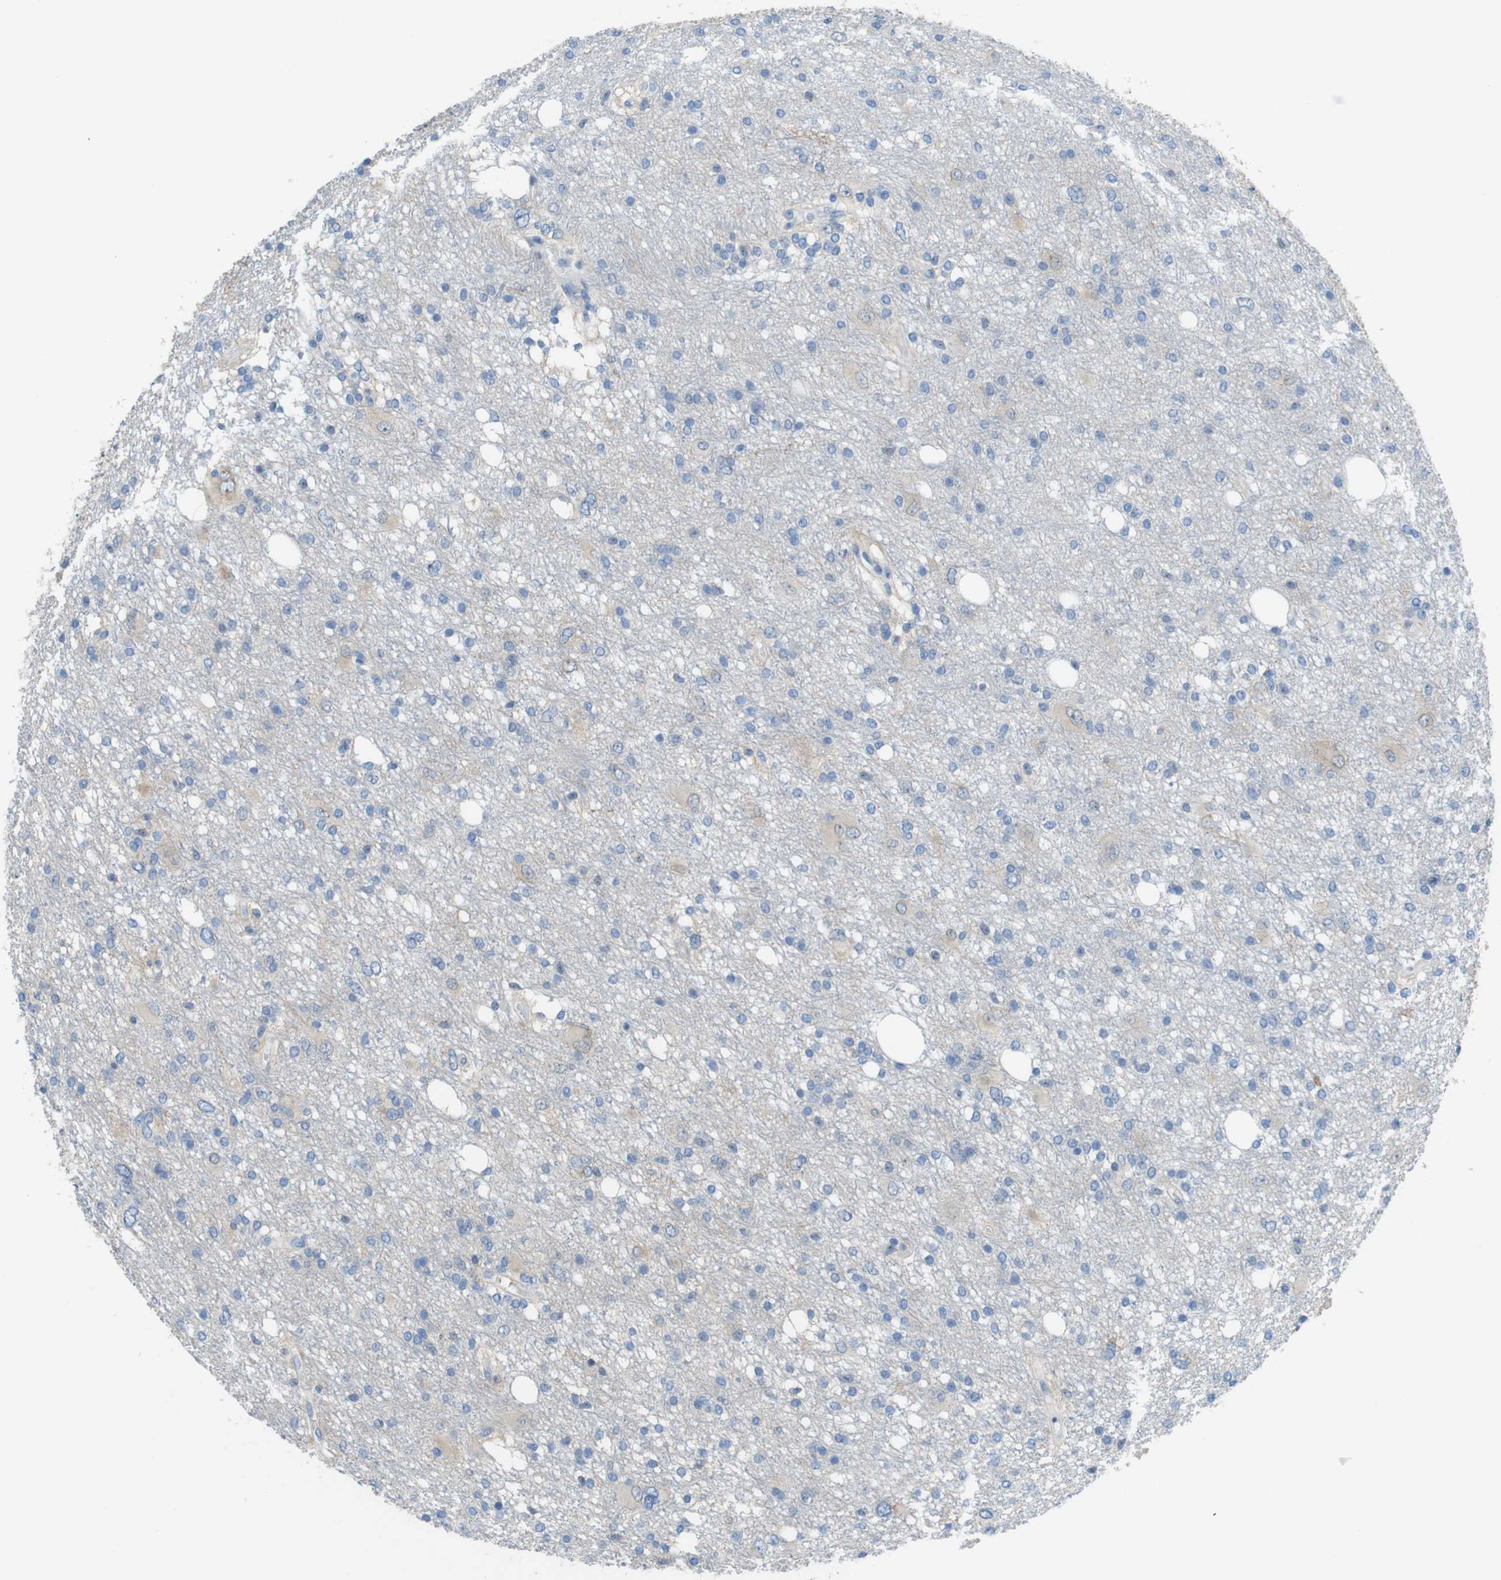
{"staining": {"intensity": "negative", "quantity": "none", "location": "none"}, "tissue": "glioma", "cell_type": "Tumor cells", "image_type": "cancer", "snomed": [{"axis": "morphology", "description": "Glioma, malignant, High grade"}, {"axis": "topography", "description": "Brain"}], "caption": "A micrograph of human glioma is negative for staining in tumor cells. The staining was performed using DAB (3,3'-diaminobenzidine) to visualize the protein expression in brown, while the nuclei were stained in blue with hematoxylin (Magnification: 20x).", "gene": "TJP3", "patient": {"sex": "female", "age": 59}}